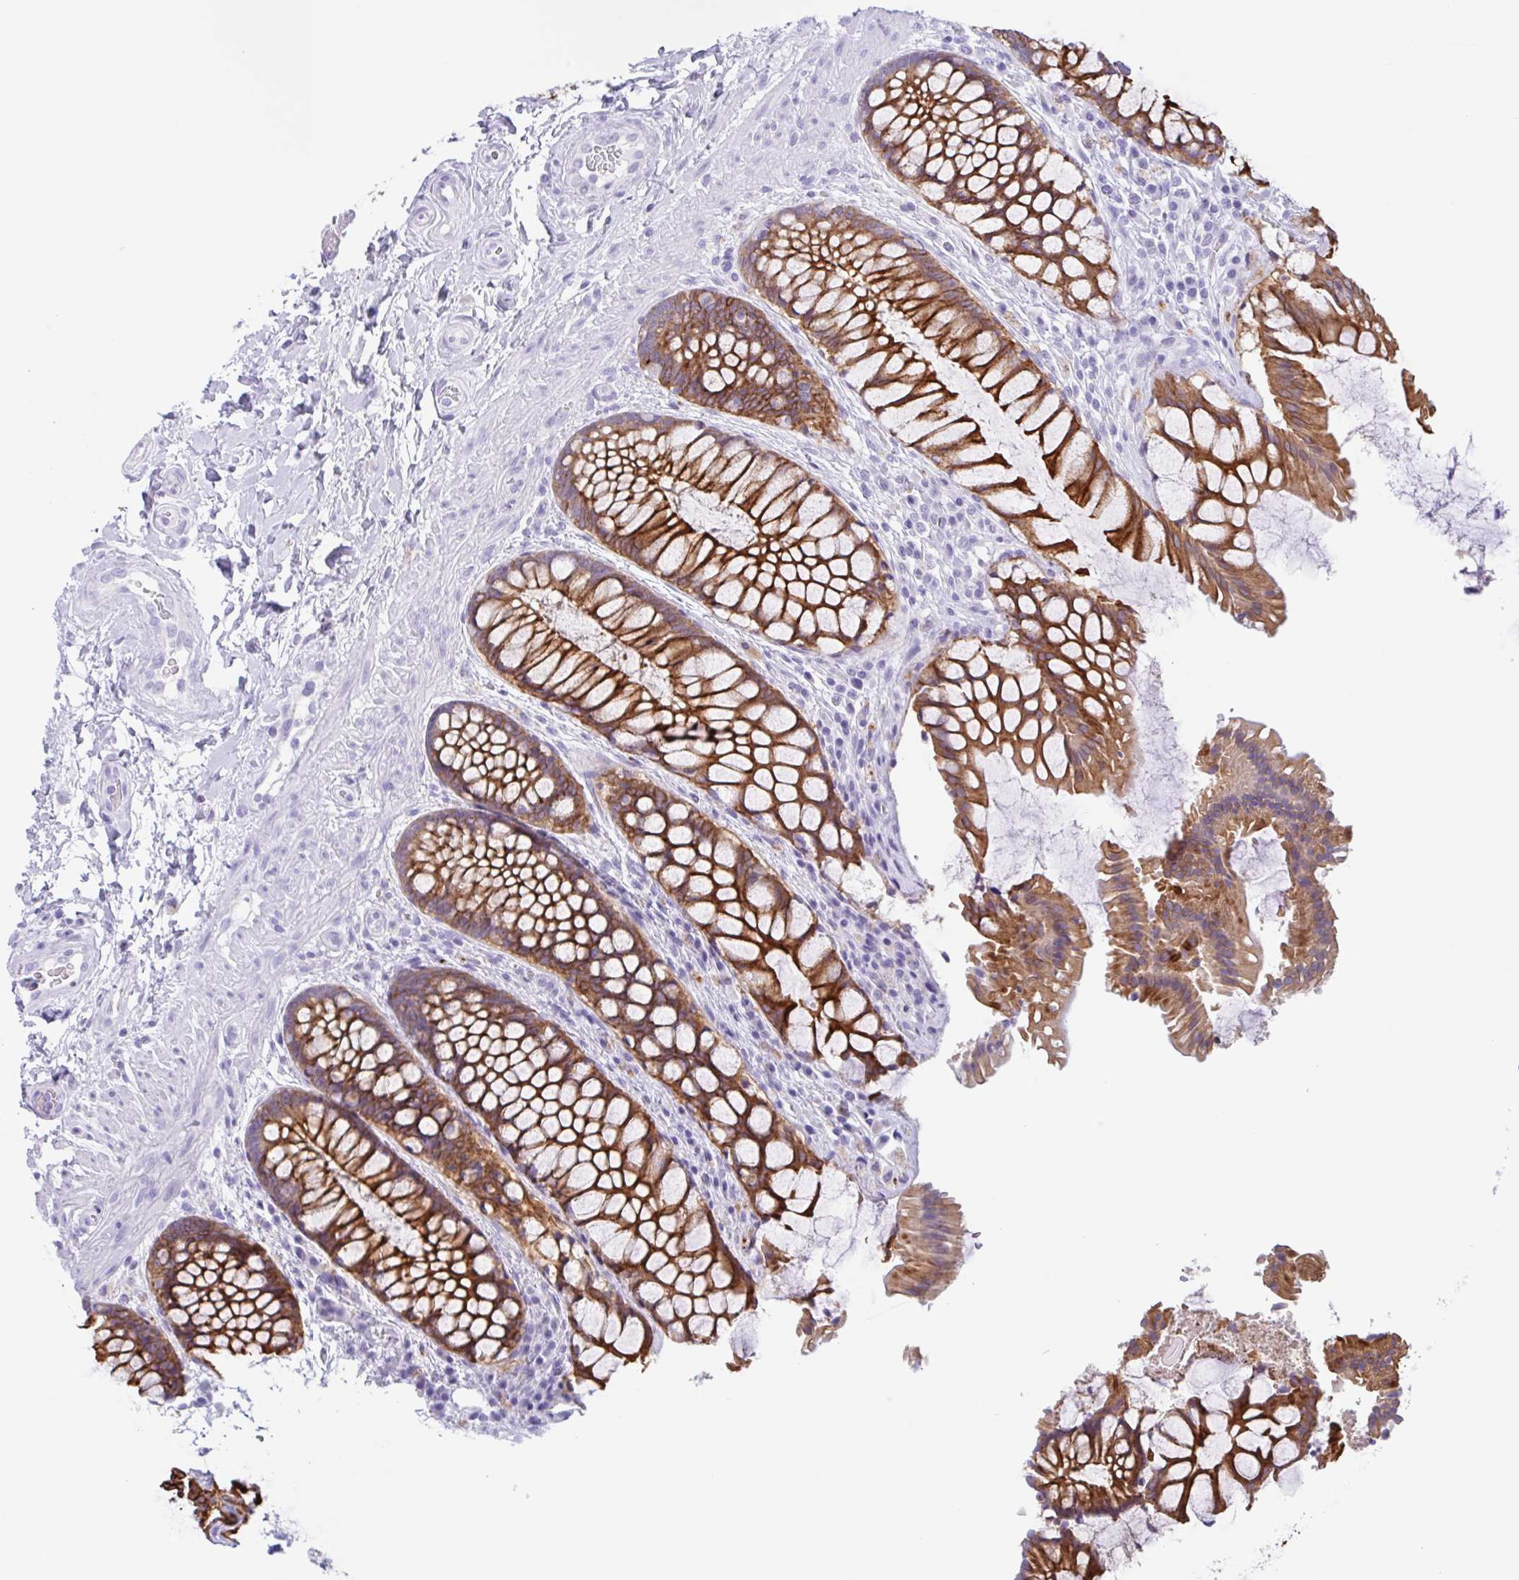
{"staining": {"intensity": "strong", "quantity": ">75%", "location": "cytoplasmic/membranous"}, "tissue": "rectum", "cell_type": "Glandular cells", "image_type": "normal", "snomed": [{"axis": "morphology", "description": "Normal tissue, NOS"}, {"axis": "topography", "description": "Rectum"}], "caption": "About >75% of glandular cells in unremarkable rectum display strong cytoplasmic/membranous protein positivity as visualized by brown immunohistochemical staining.", "gene": "DTWD2", "patient": {"sex": "female", "age": 58}}